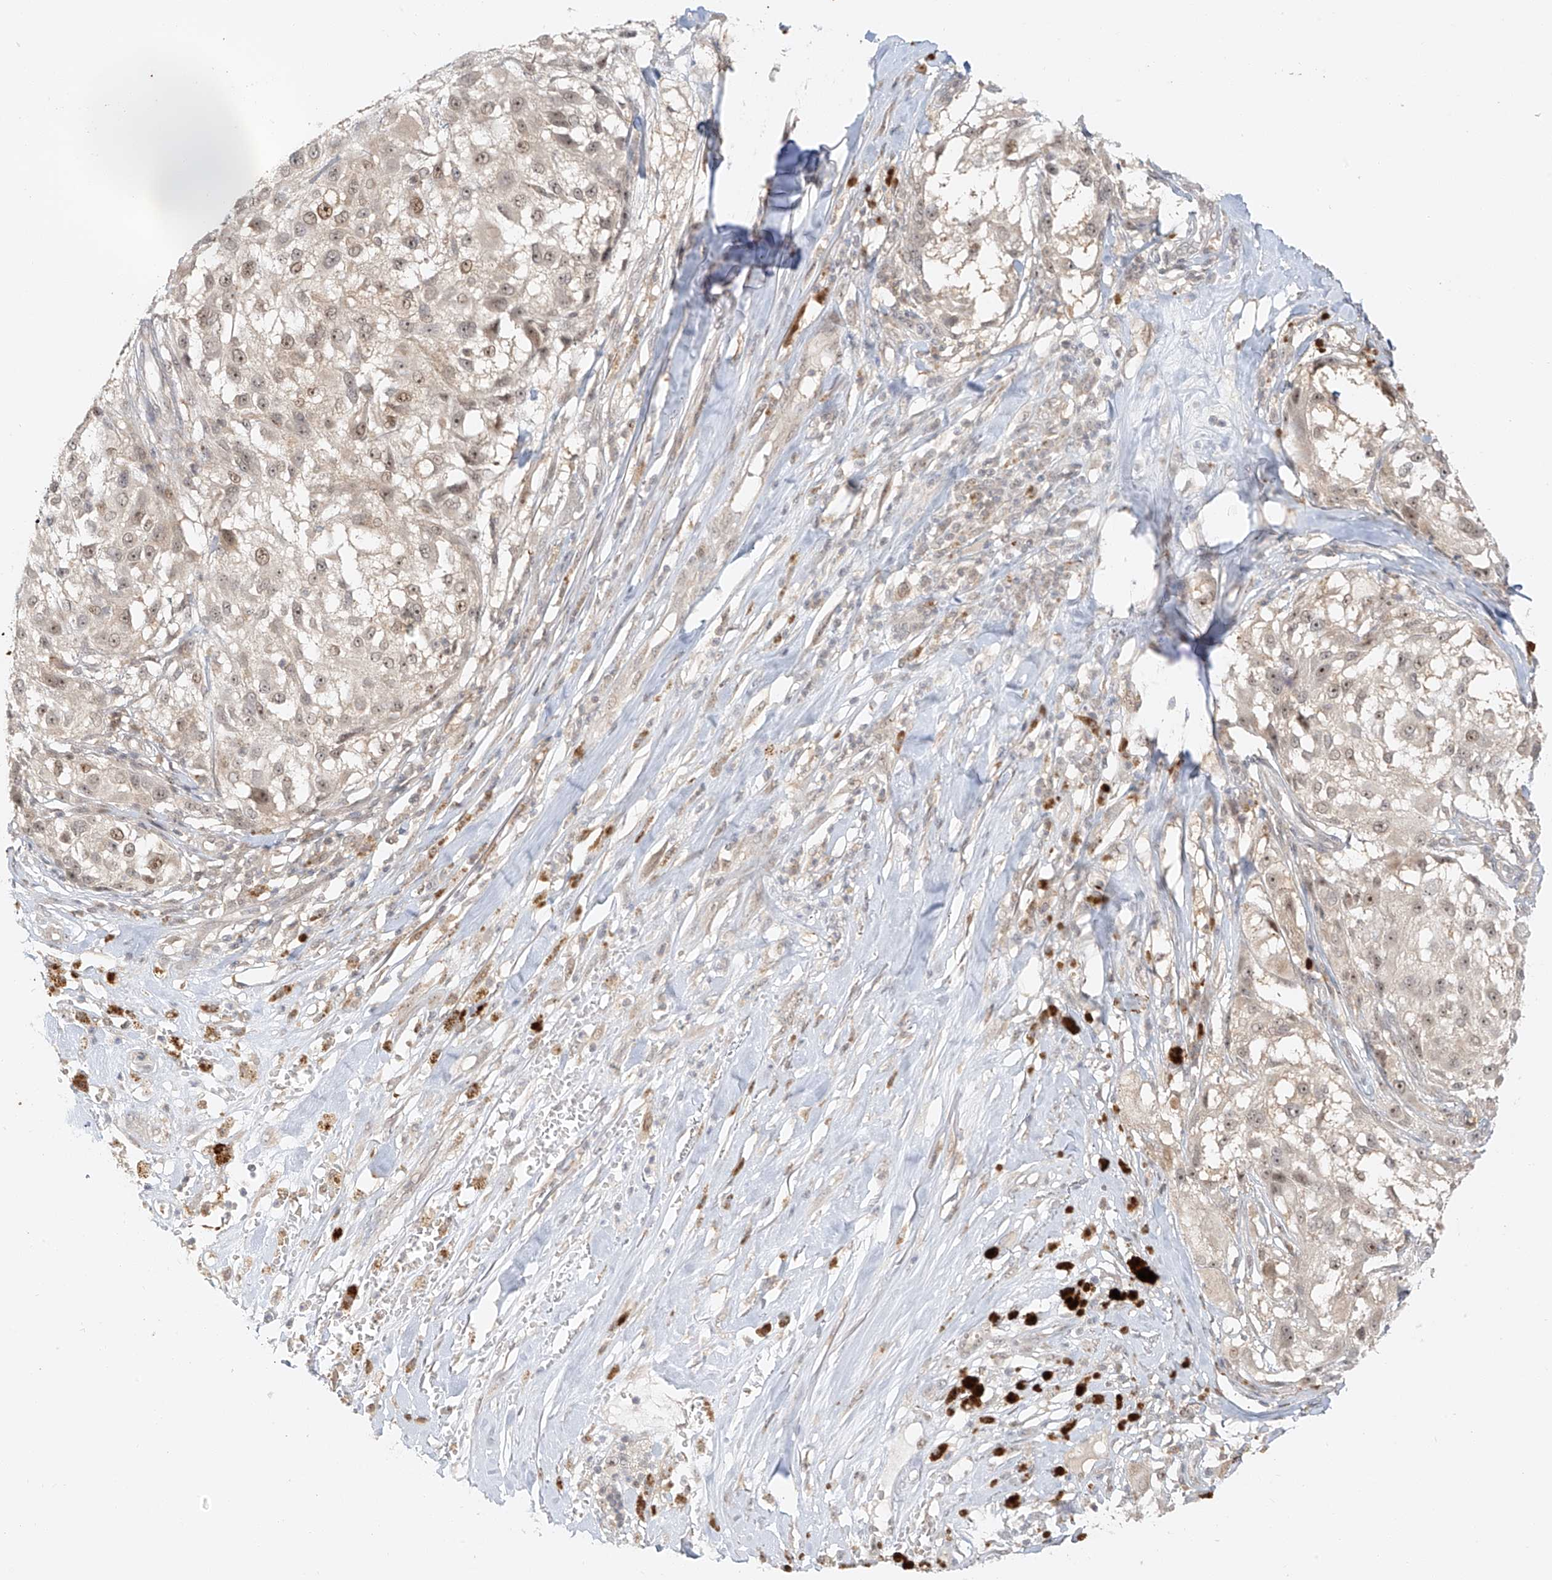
{"staining": {"intensity": "weak", "quantity": "25%-75%", "location": "nuclear"}, "tissue": "melanoma", "cell_type": "Tumor cells", "image_type": "cancer", "snomed": [{"axis": "morphology", "description": "Necrosis, NOS"}, {"axis": "morphology", "description": "Malignant melanoma, NOS"}, {"axis": "topography", "description": "Skin"}], "caption": "About 25%-75% of tumor cells in malignant melanoma demonstrate weak nuclear protein staining as visualized by brown immunohistochemical staining.", "gene": "MIPEP", "patient": {"sex": "female", "age": 87}}